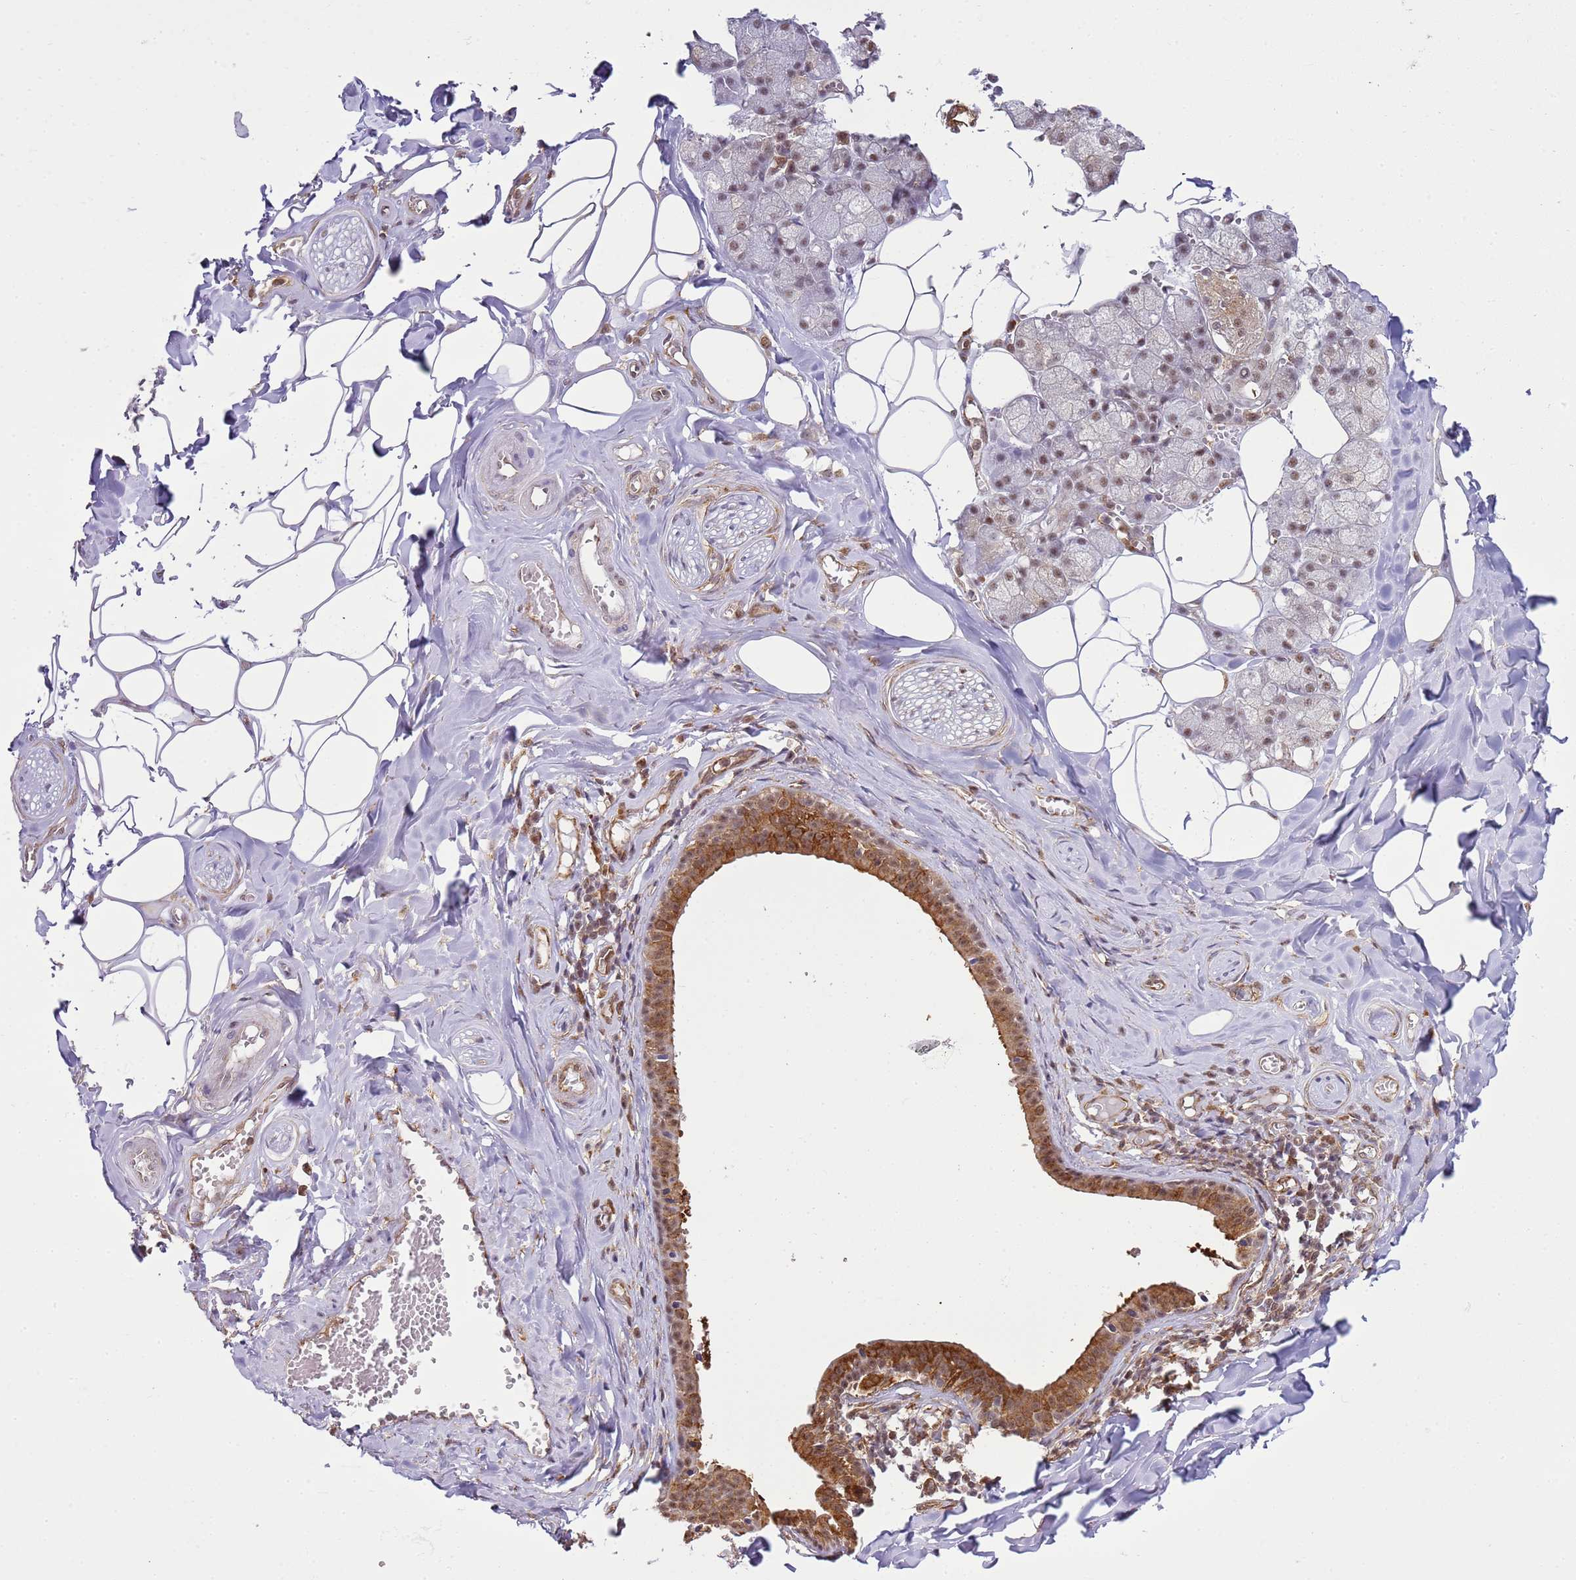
{"staining": {"intensity": "moderate", "quantity": "25%-75%", "location": "cytoplasmic/membranous,nuclear"}, "tissue": "salivary gland", "cell_type": "Glandular cells", "image_type": "normal", "snomed": [{"axis": "morphology", "description": "Normal tissue, NOS"}, {"axis": "topography", "description": "Salivary gland"}], "caption": "Glandular cells exhibit medium levels of moderate cytoplasmic/membranous,nuclear expression in about 25%-75% of cells in normal salivary gland. (Brightfield microscopy of DAB IHC at high magnification).", "gene": "GABRE", "patient": {"sex": "male", "age": 62}}